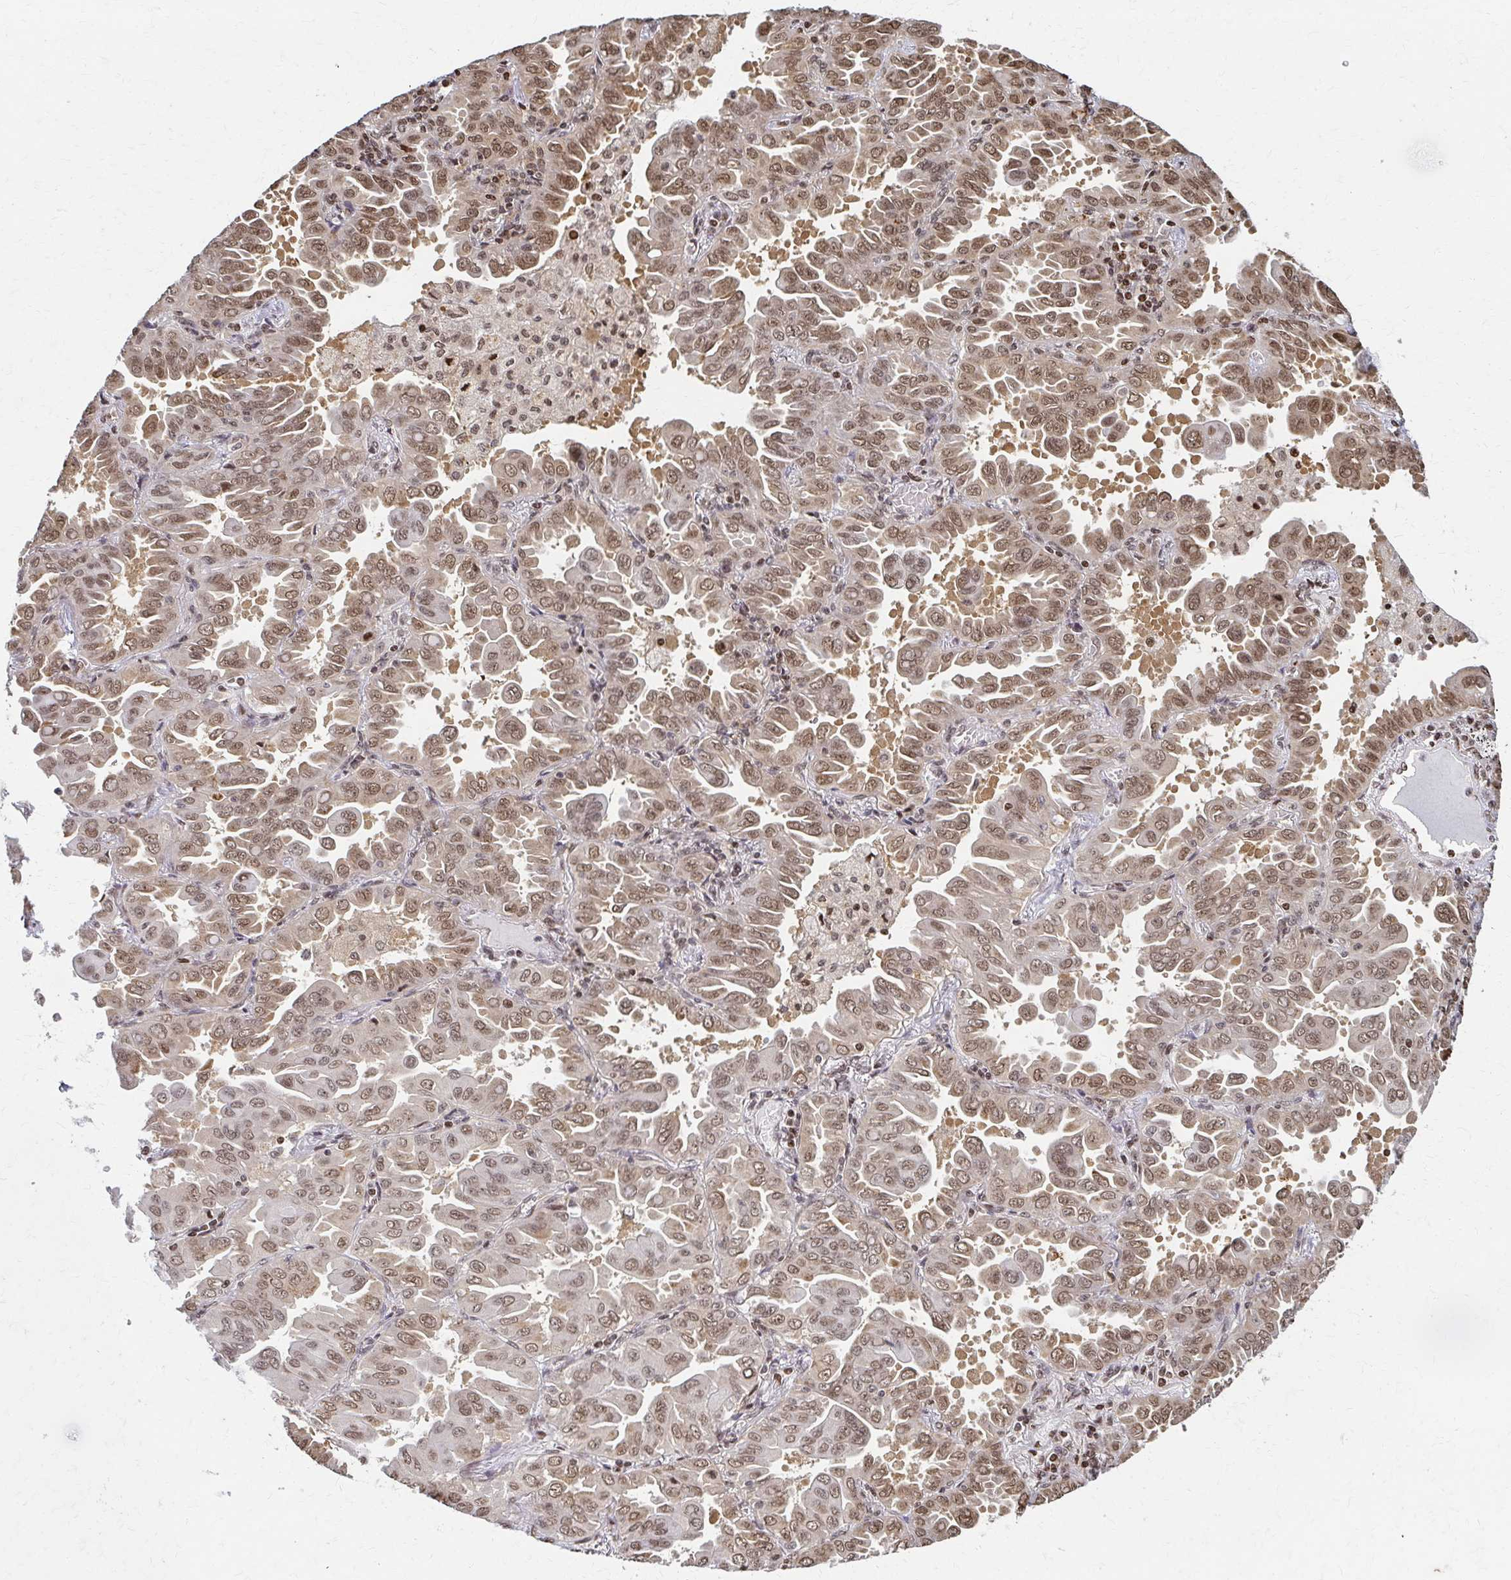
{"staining": {"intensity": "moderate", "quantity": ">75%", "location": "nuclear"}, "tissue": "lung cancer", "cell_type": "Tumor cells", "image_type": "cancer", "snomed": [{"axis": "morphology", "description": "Adenocarcinoma, NOS"}, {"axis": "topography", "description": "Lung"}], "caption": "Protein analysis of adenocarcinoma (lung) tissue demonstrates moderate nuclear expression in approximately >75% of tumor cells.", "gene": "PSMD7", "patient": {"sex": "male", "age": 64}}